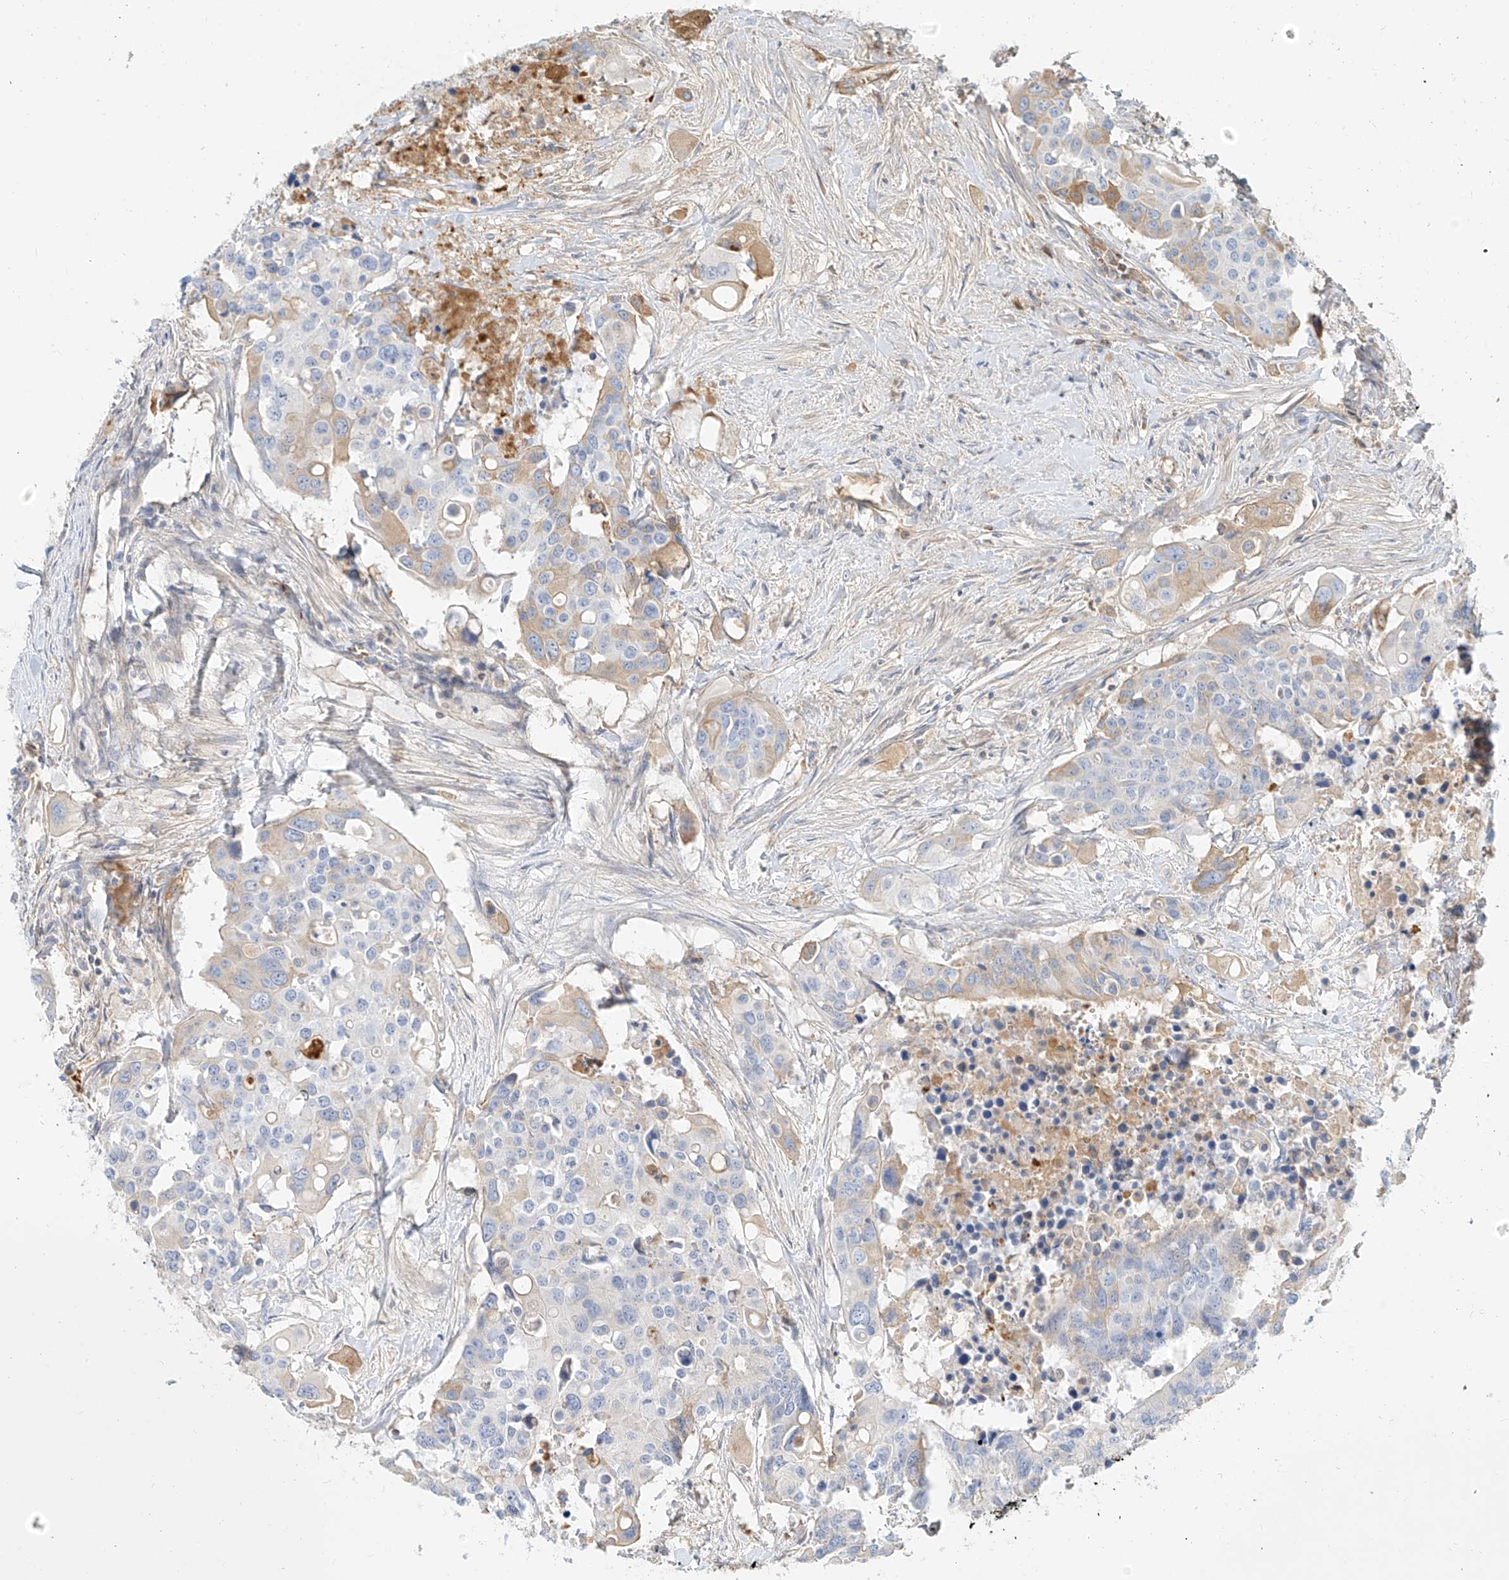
{"staining": {"intensity": "moderate", "quantity": "<25%", "location": "cytoplasmic/membranous"}, "tissue": "colorectal cancer", "cell_type": "Tumor cells", "image_type": "cancer", "snomed": [{"axis": "morphology", "description": "Adenocarcinoma, NOS"}, {"axis": "topography", "description": "Colon"}], "caption": "This histopathology image demonstrates immunohistochemistry (IHC) staining of colorectal cancer, with low moderate cytoplasmic/membranous staining in about <25% of tumor cells.", "gene": "OCSTAMP", "patient": {"sex": "male", "age": 77}}